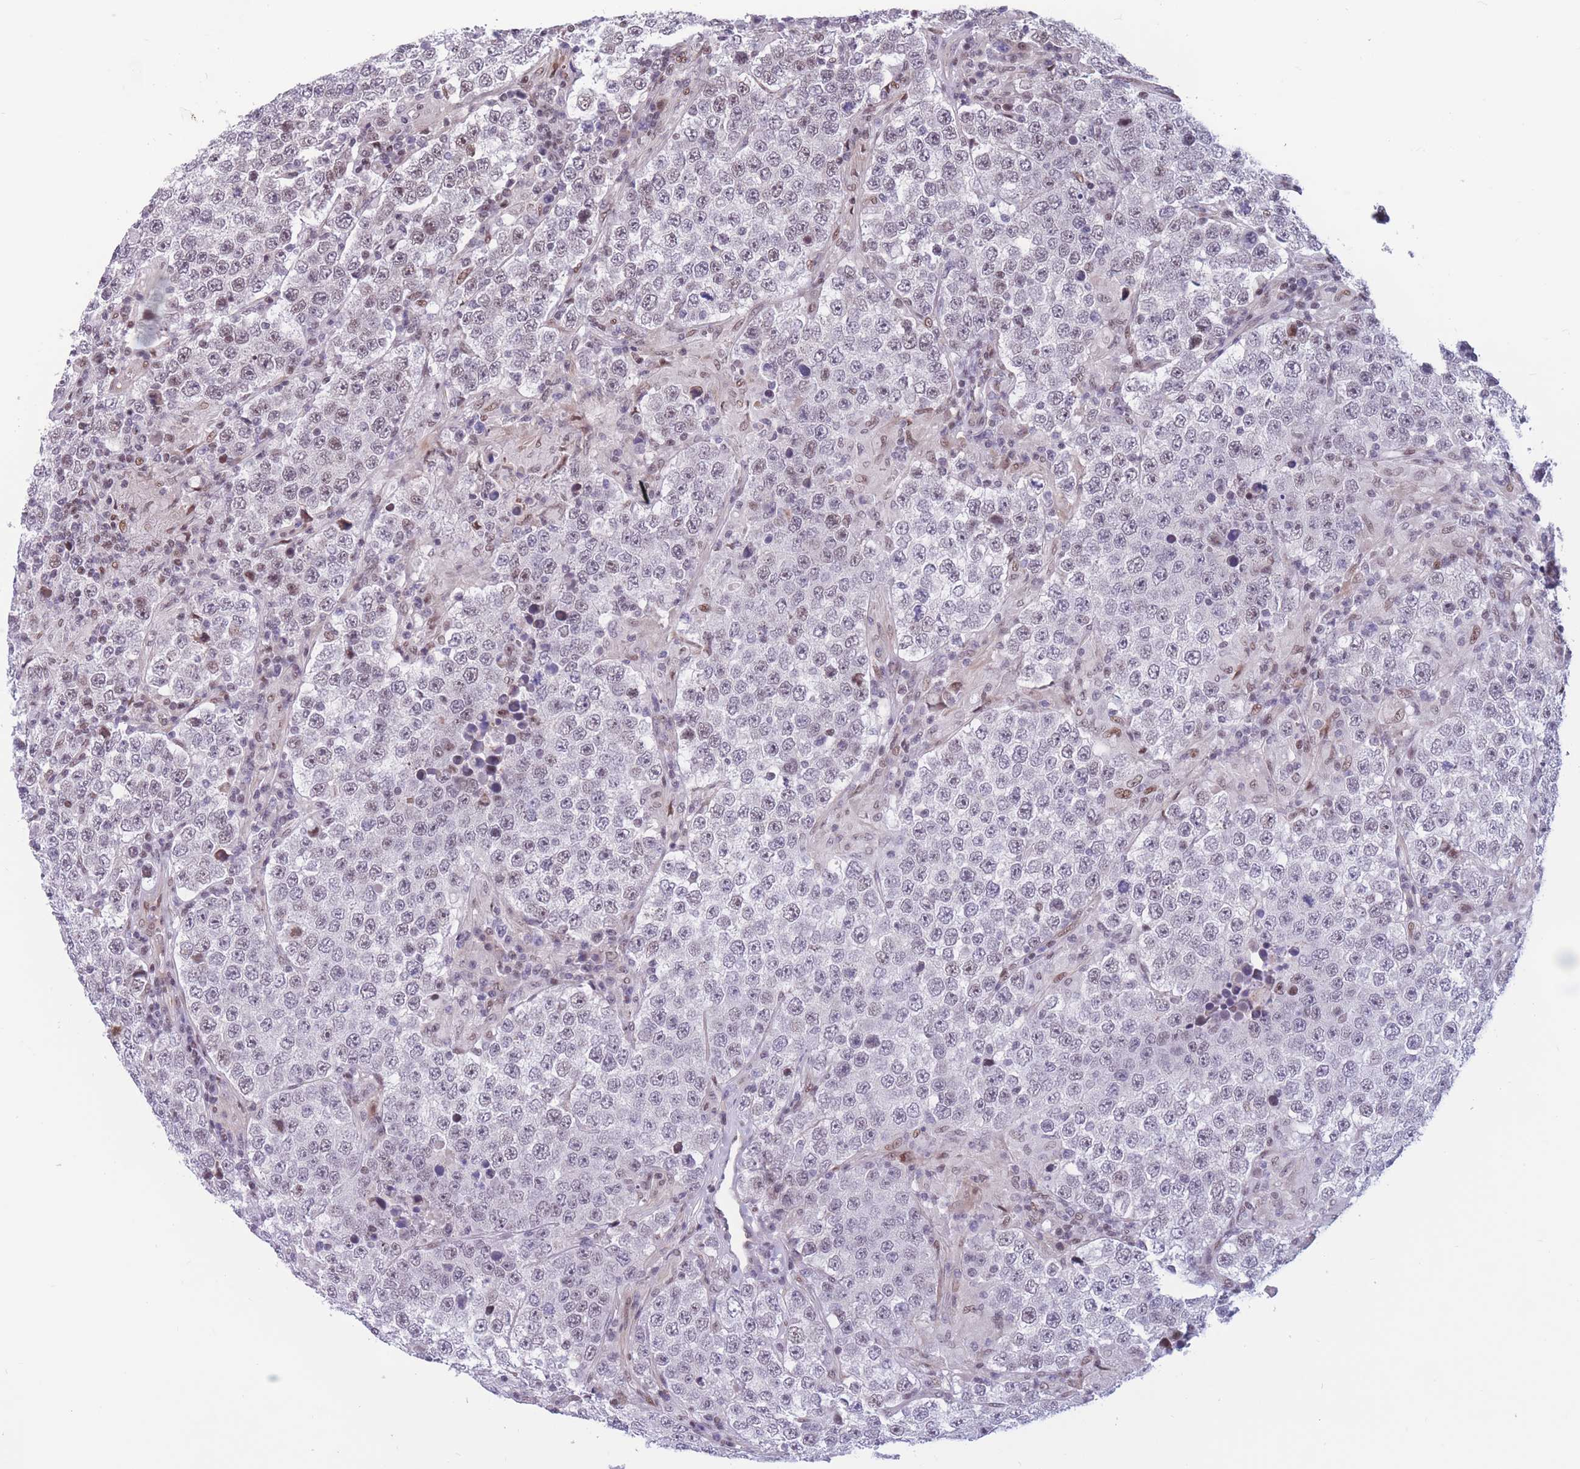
{"staining": {"intensity": "negative", "quantity": "none", "location": "none"}, "tissue": "testis cancer", "cell_type": "Tumor cells", "image_type": "cancer", "snomed": [{"axis": "morphology", "description": "Normal tissue, NOS"}, {"axis": "morphology", "description": "Urothelial carcinoma, High grade"}, {"axis": "morphology", "description": "Seminoma, NOS"}, {"axis": "morphology", "description": "Carcinoma, Embryonal, NOS"}, {"axis": "topography", "description": "Urinary bladder"}, {"axis": "topography", "description": "Testis"}], "caption": "Immunohistochemistry (IHC) histopathology image of neoplastic tissue: testis cancer stained with DAB (3,3'-diaminobenzidine) shows no significant protein positivity in tumor cells. Nuclei are stained in blue.", "gene": "BCL9L", "patient": {"sex": "male", "age": 41}}